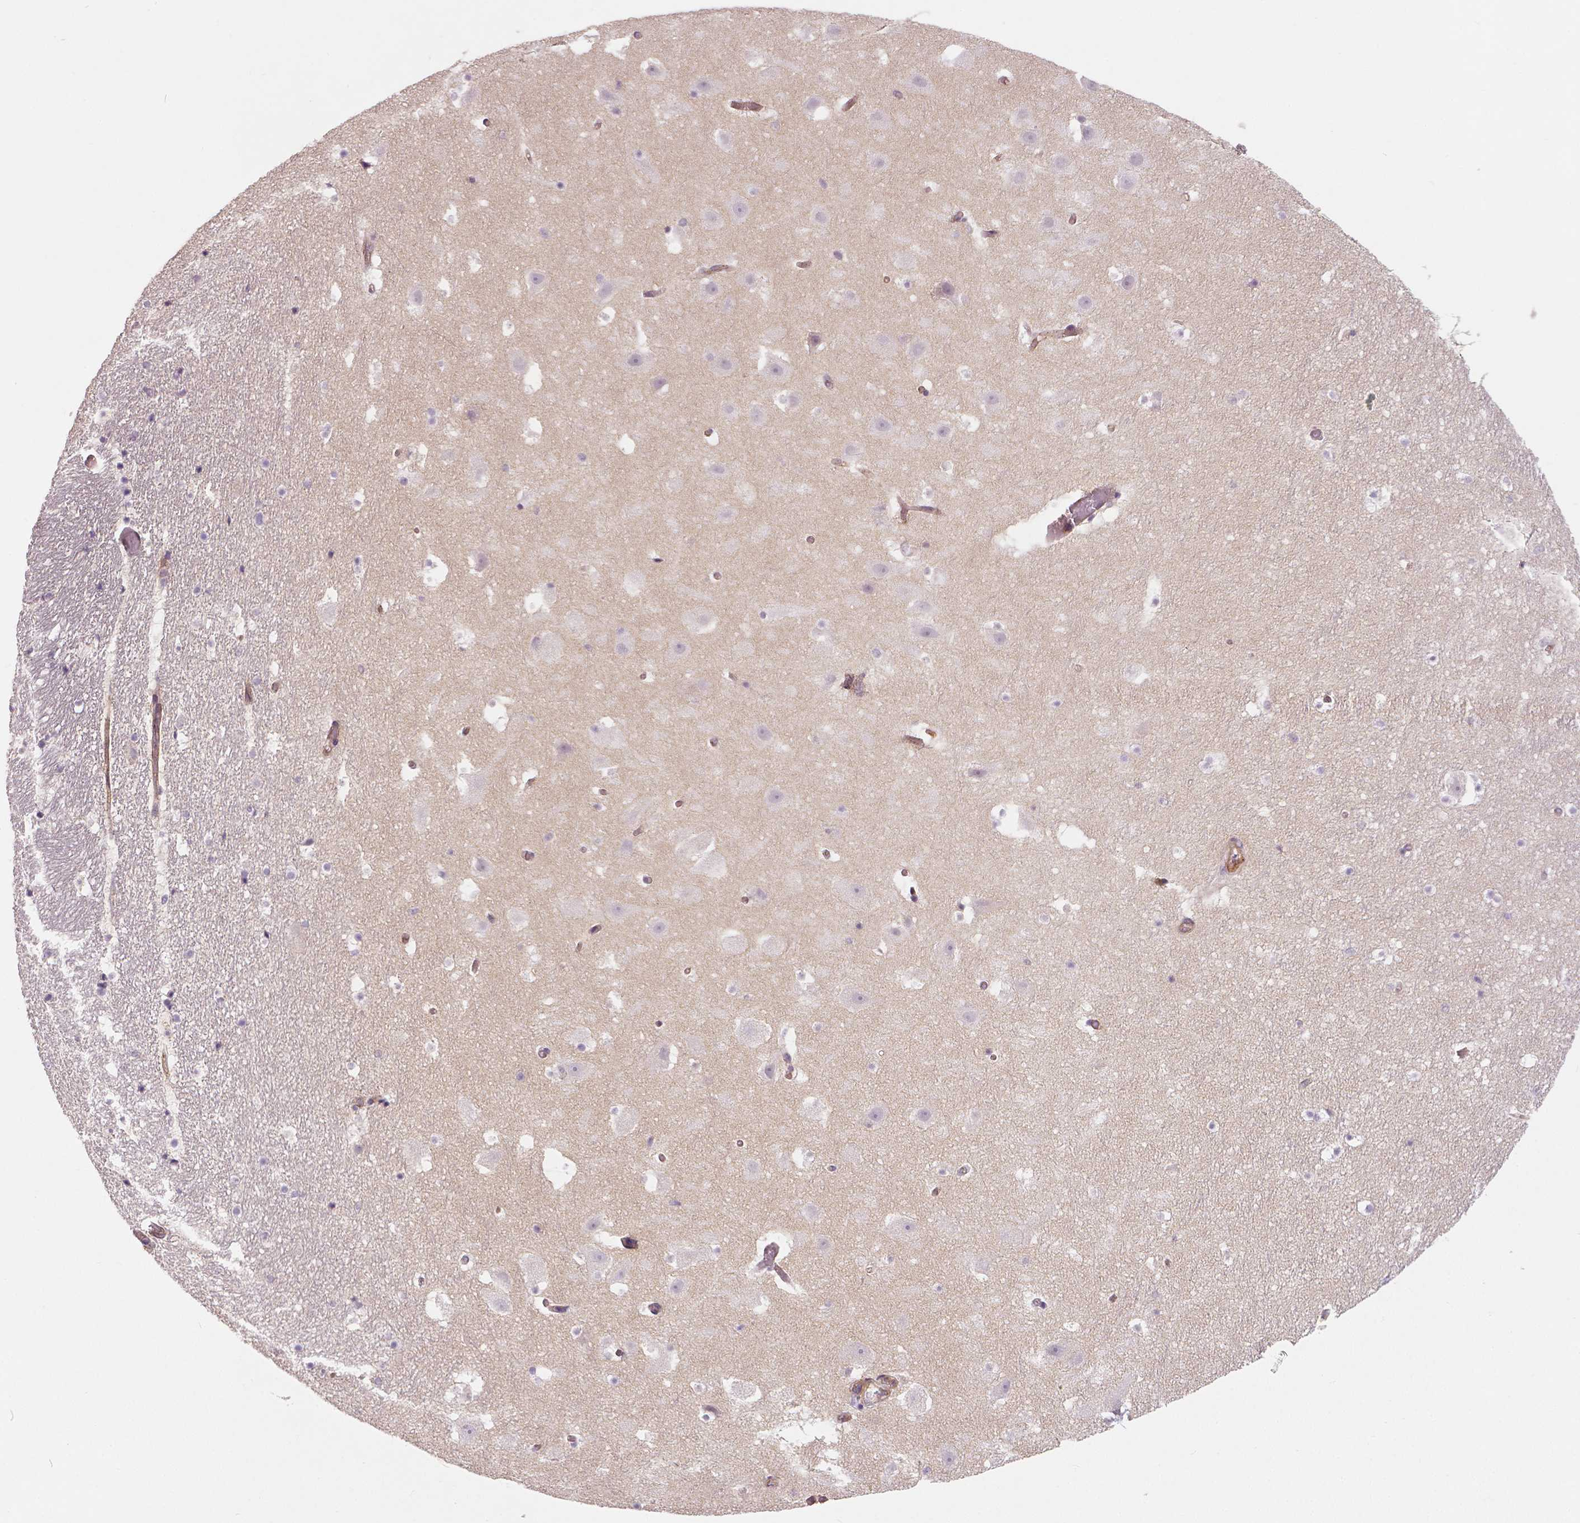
{"staining": {"intensity": "negative", "quantity": "none", "location": "none"}, "tissue": "hippocampus", "cell_type": "Glial cells", "image_type": "normal", "snomed": [{"axis": "morphology", "description": "Normal tissue, NOS"}, {"axis": "topography", "description": "Hippocampus"}], "caption": "Glial cells are negative for protein expression in unremarkable human hippocampus. (DAB (3,3'-diaminobenzidine) immunohistochemistry, high magnification).", "gene": "FLT1", "patient": {"sex": "male", "age": 26}}